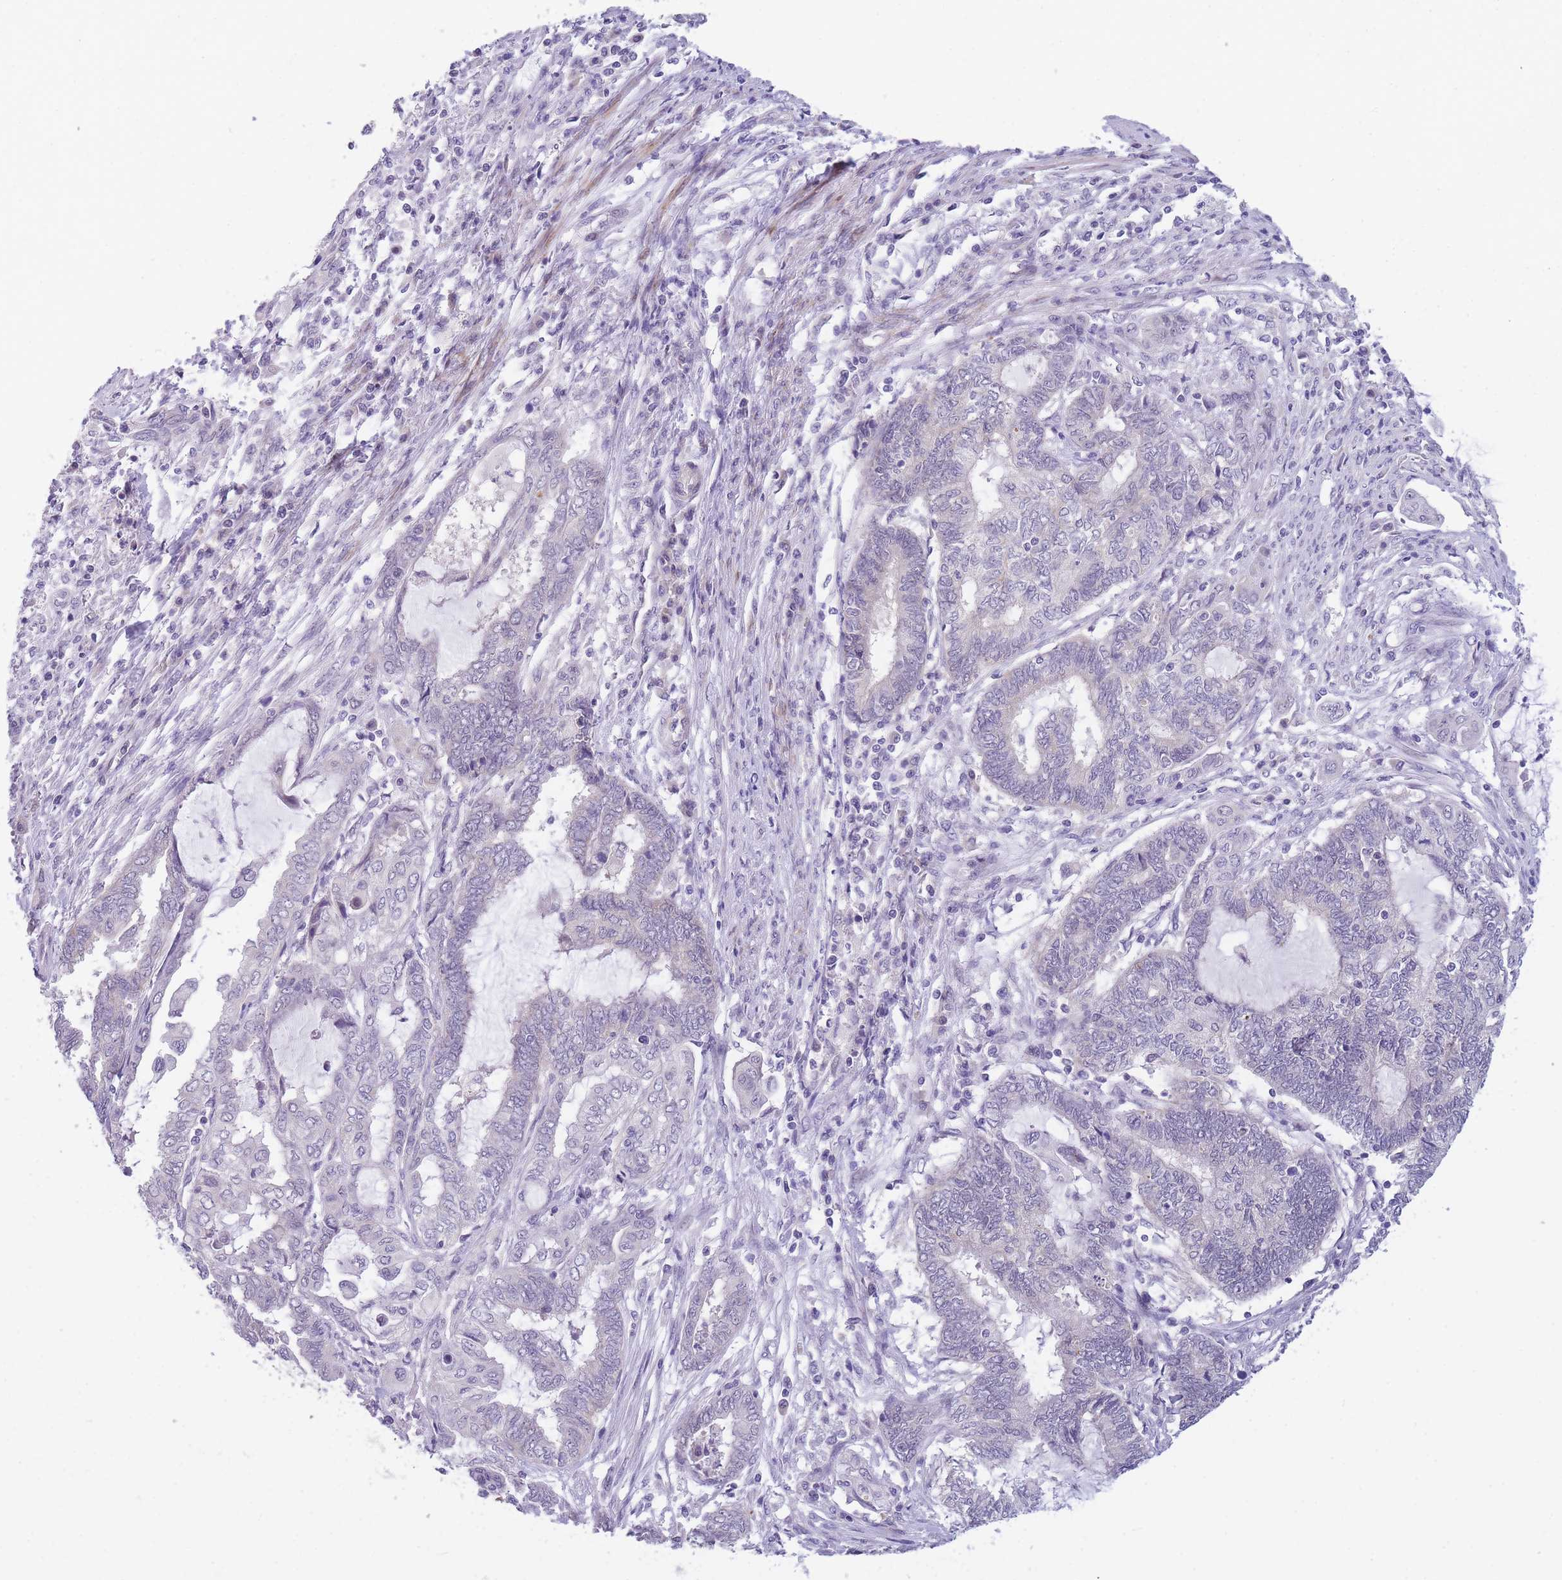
{"staining": {"intensity": "negative", "quantity": "none", "location": "none"}, "tissue": "endometrial cancer", "cell_type": "Tumor cells", "image_type": "cancer", "snomed": [{"axis": "morphology", "description": "Adenocarcinoma, NOS"}, {"axis": "topography", "description": "Uterus"}, {"axis": "topography", "description": "Endometrium"}], "caption": "A high-resolution histopathology image shows IHC staining of endometrial cancer, which reveals no significant staining in tumor cells.", "gene": "DDX49", "patient": {"sex": "female", "age": 70}}